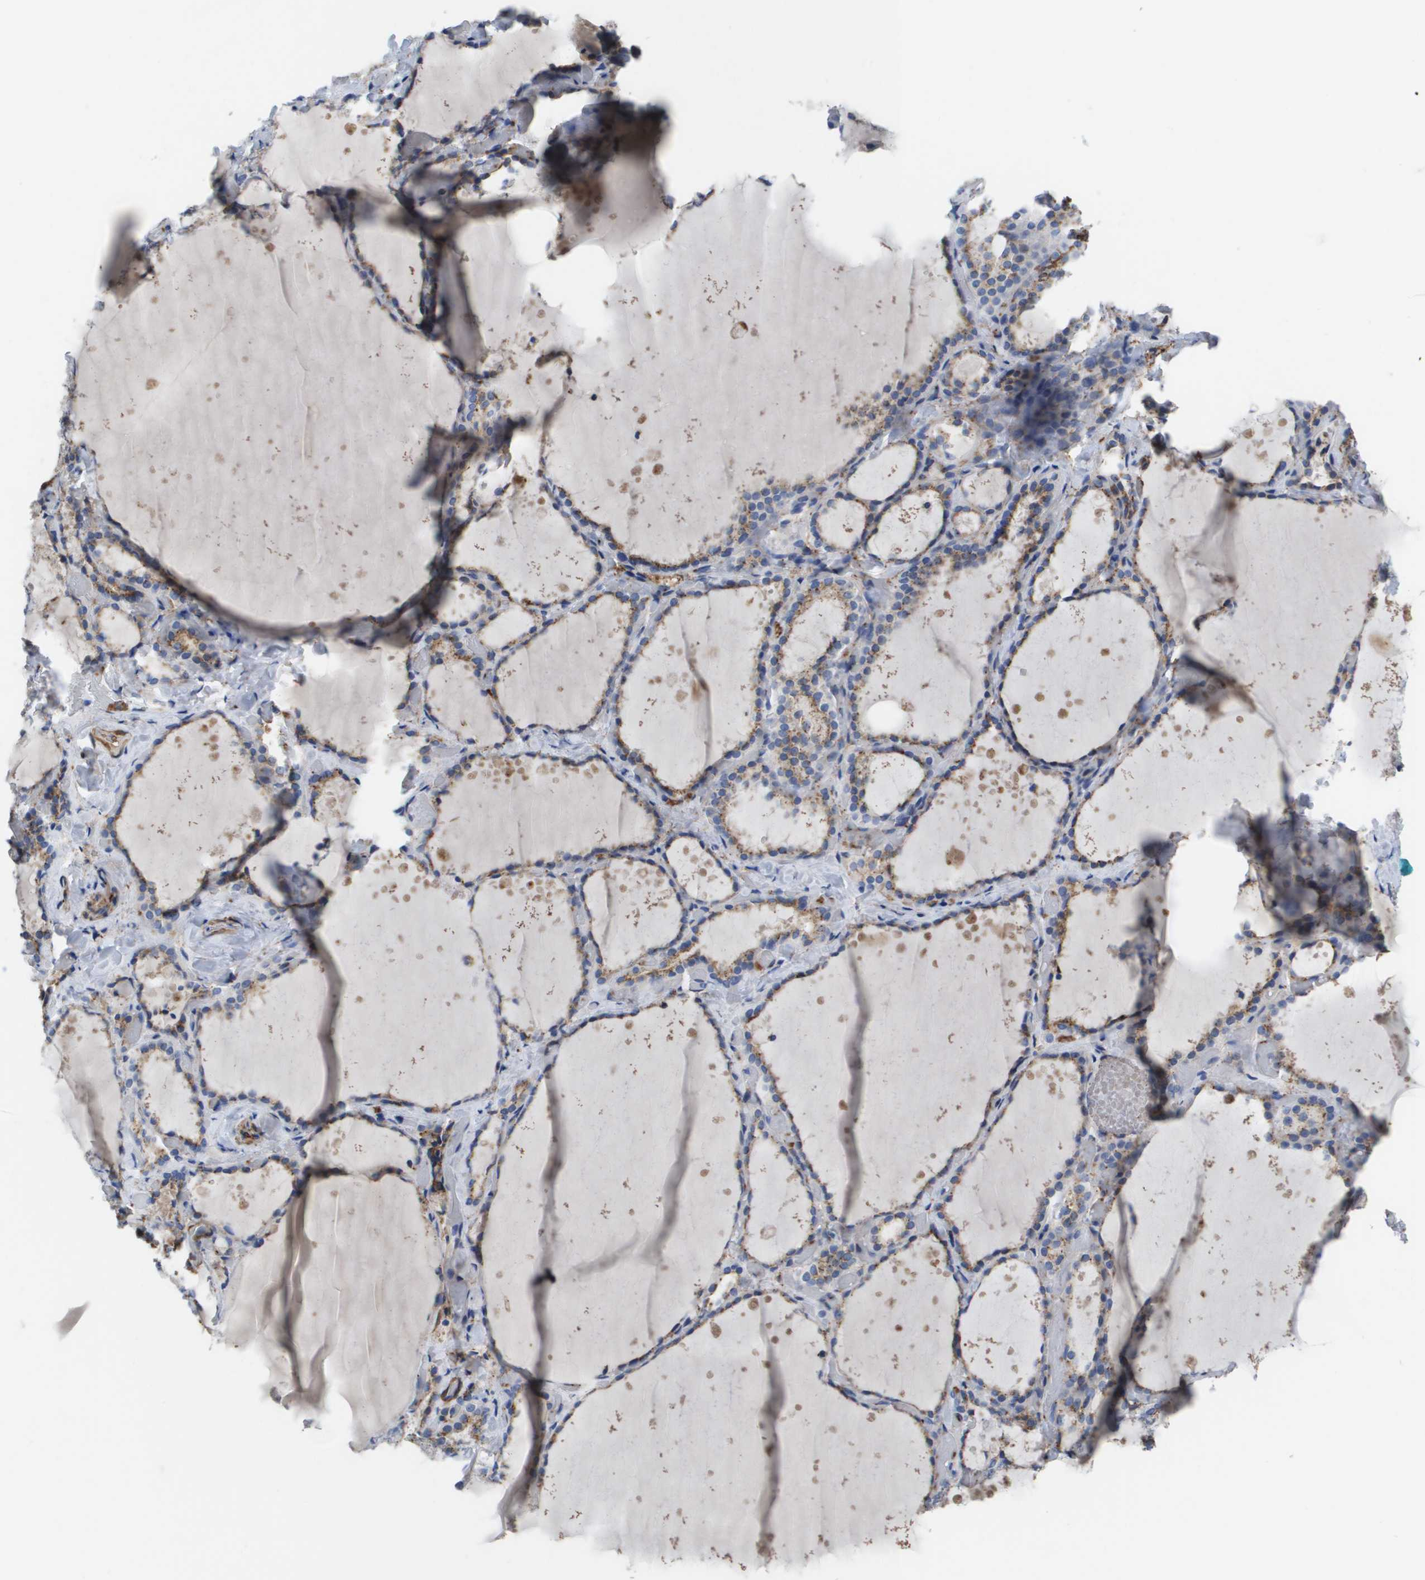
{"staining": {"intensity": "moderate", "quantity": "25%-75%", "location": "cytoplasmic/membranous"}, "tissue": "thyroid gland", "cell_type": "Glandular cells", "image_type": "normal", "snomed": [{"axis": "morphology", "description": "Normal tissue, NOS"}, {"axis": "topography", "description": "Thyroid gland"}], "caption": "IHC image of unremarkable human thyroid gland stained for a protein (brown), which displays medium levels of moderate cytoplasmic/membranous expression in about 25%-75% of glandular cells.", "gene": "SLC37A2", "patient": {"sex": "female", "age": 44}}